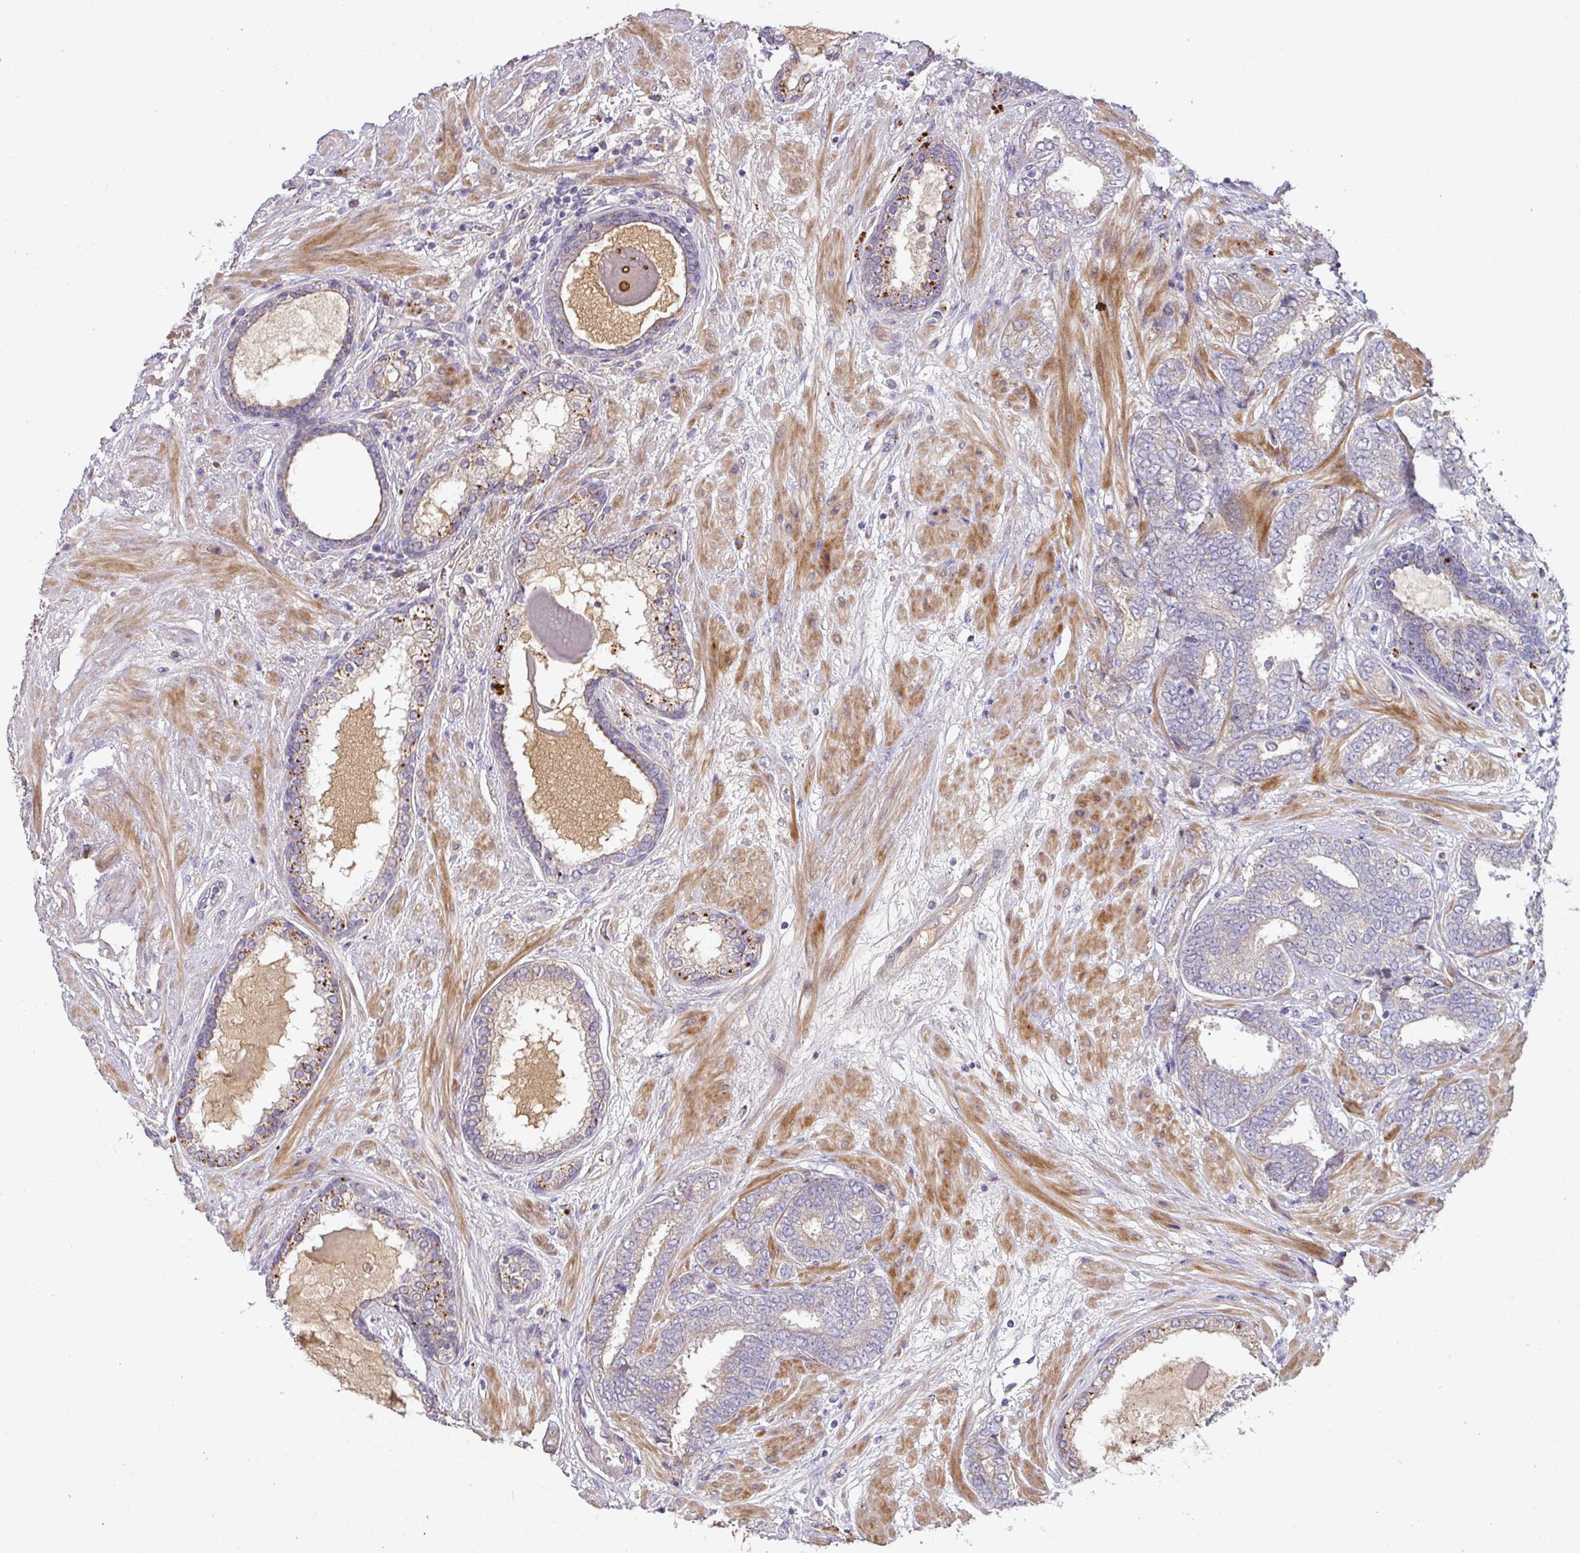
{"staining": {"intensity": "negative", "quantity": "none", "location": "none"}, "tissue": "prostate cancer", "cell_type": "Tumor cells", "image_type": "cancer", "snomed": [{"axis": "morphology", "description": "Adenocarcinoma, High grade"}, {"axis": "topography", "description": "Prostate"}], "caption": "Tumor cells are negative for brown protein staining in adenocarcinoma (high-grade) (prostate).", "gene": "ZNF266", "patient": {"sex": "male", "age": 72}}